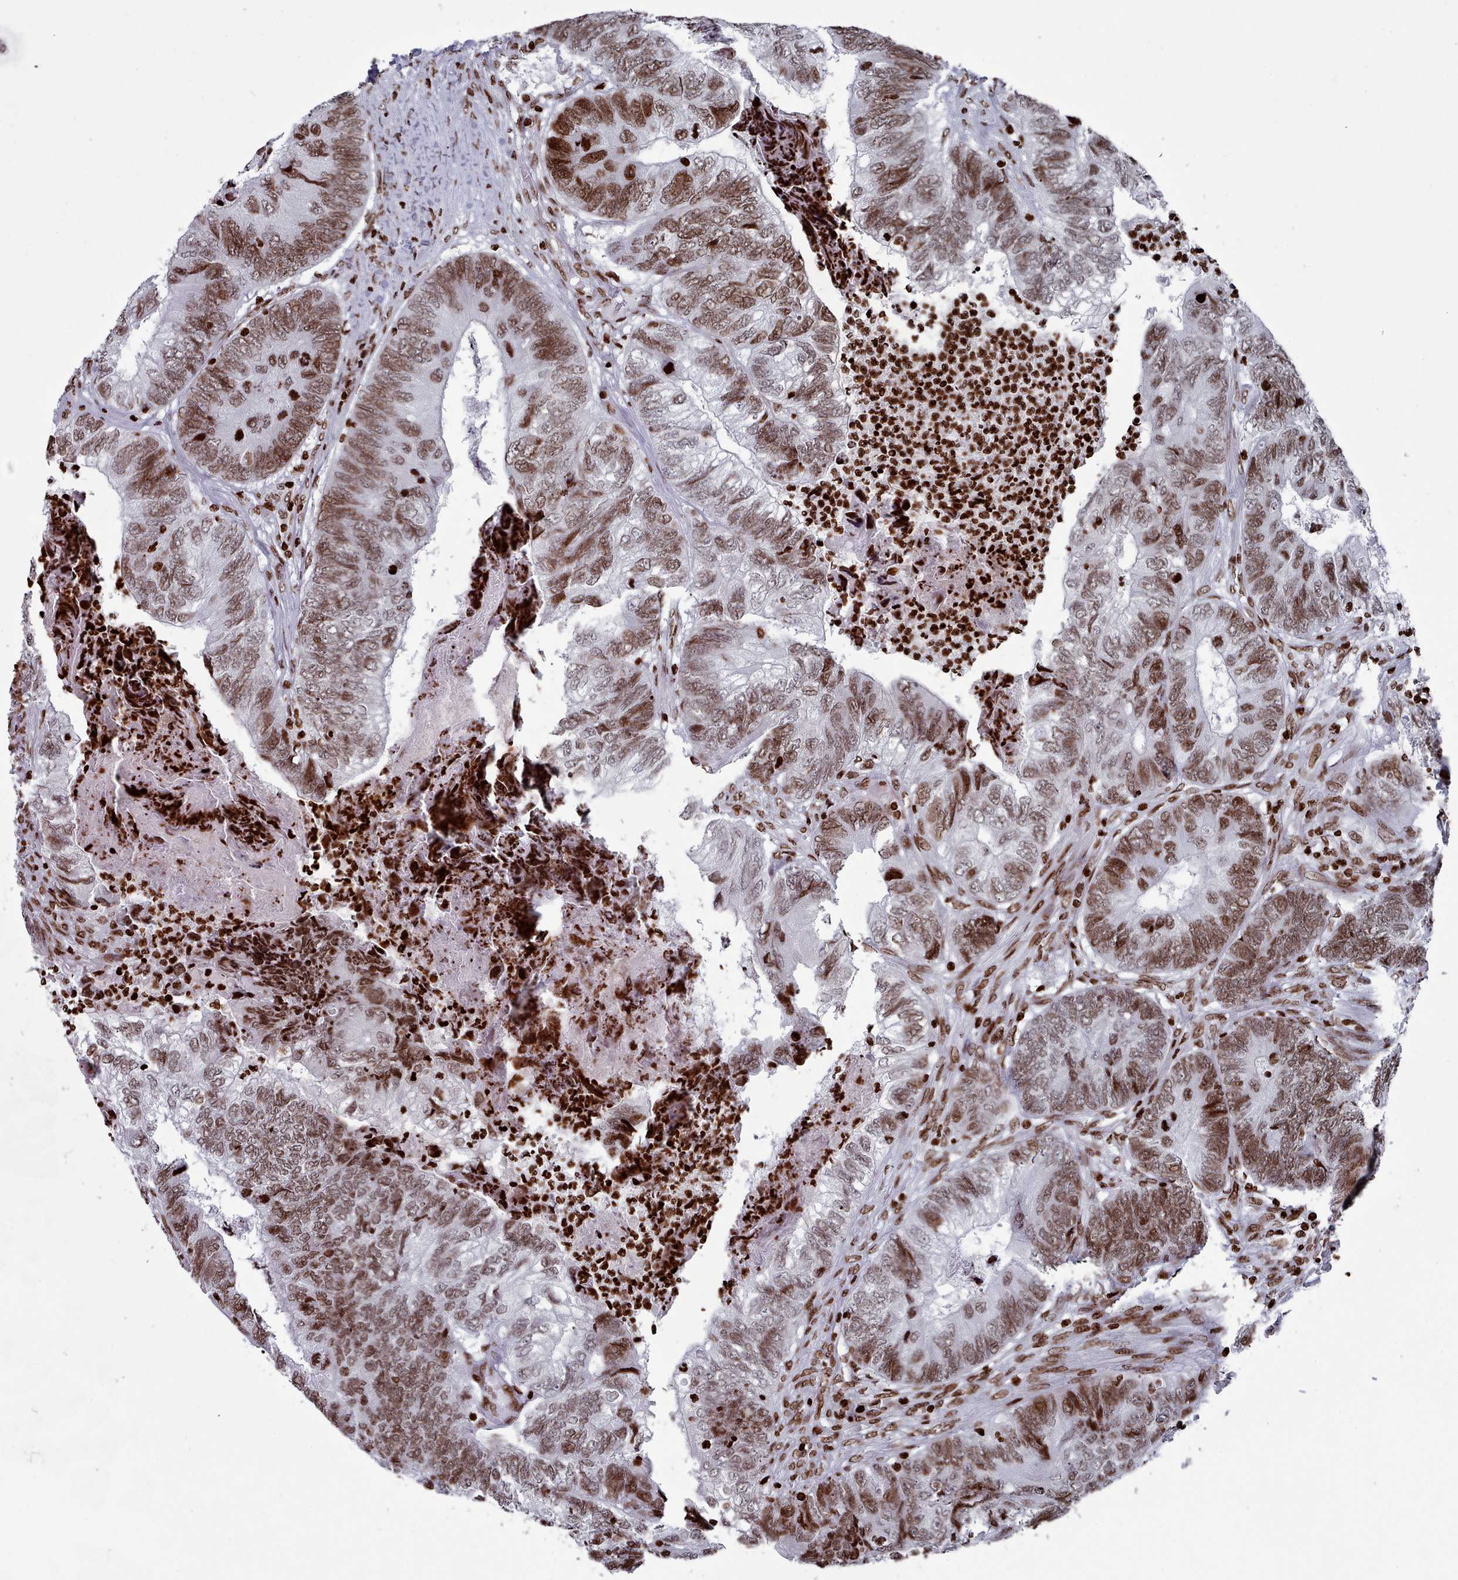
{"staining": {"intensity": "moderate", "quantity": ">75%", "location": "nuclear"}, "tissue": "colorectal cancer", "cell_type": "Tumor cells", "image_type": "cancer", "snomed": [{"axis": "morphology", "description": "Adenocarcinoma, NOS"}, {"axis": "topography", "description": "Colon"}], "caption": "Immunohistochemistry (IHC) histopathology image of human colorectal cancer (adenocarcinoma) stained for a protein (brown), which exhibits medium levels of moderate nuclear staining in approximately >75% of tumor cells.", "gene": "PCDHB12", "patient": {"sex": "female", "age": 67}}